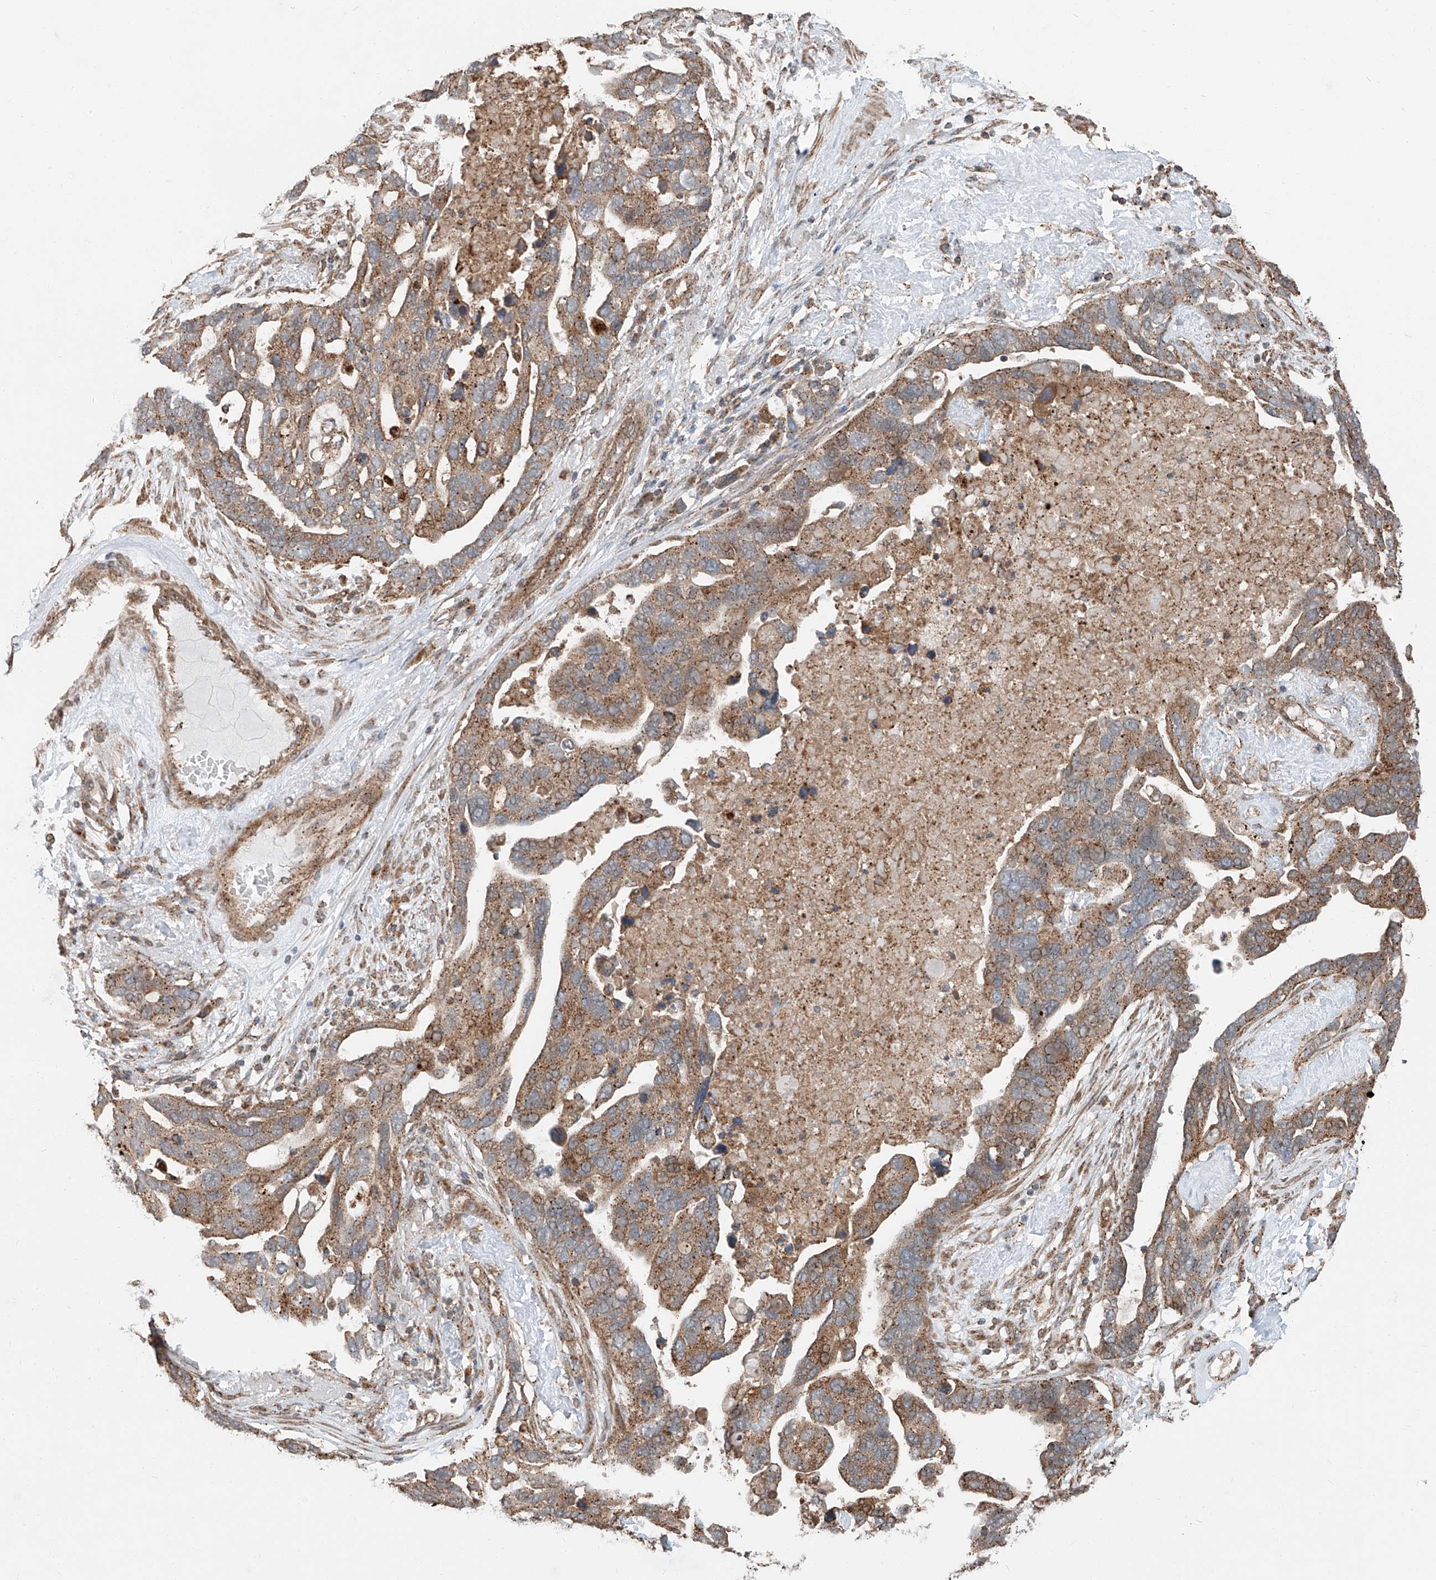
{"staining": {"intensity": "moderate", "quantity": ">75%", "location": "cytoplasmic/membranous"}, "tissue": "ovarian cancer", "cell_type": "Tumor cells", "image_type": "cancer", "snomed": [{"axis": "morphology", "description": "Cystadenocarcinoma, serous, NOS"}, {"axis": "topography", "description": "Ovary"}], "caption": "Immunohistochemical staining of ovarian cancer exhibits moderate cytoplasmic/membranous protein expression in approximately >75% of tumor cells.", "gene": "CEP162", "patient": {"sex": "female", "age": 54}}